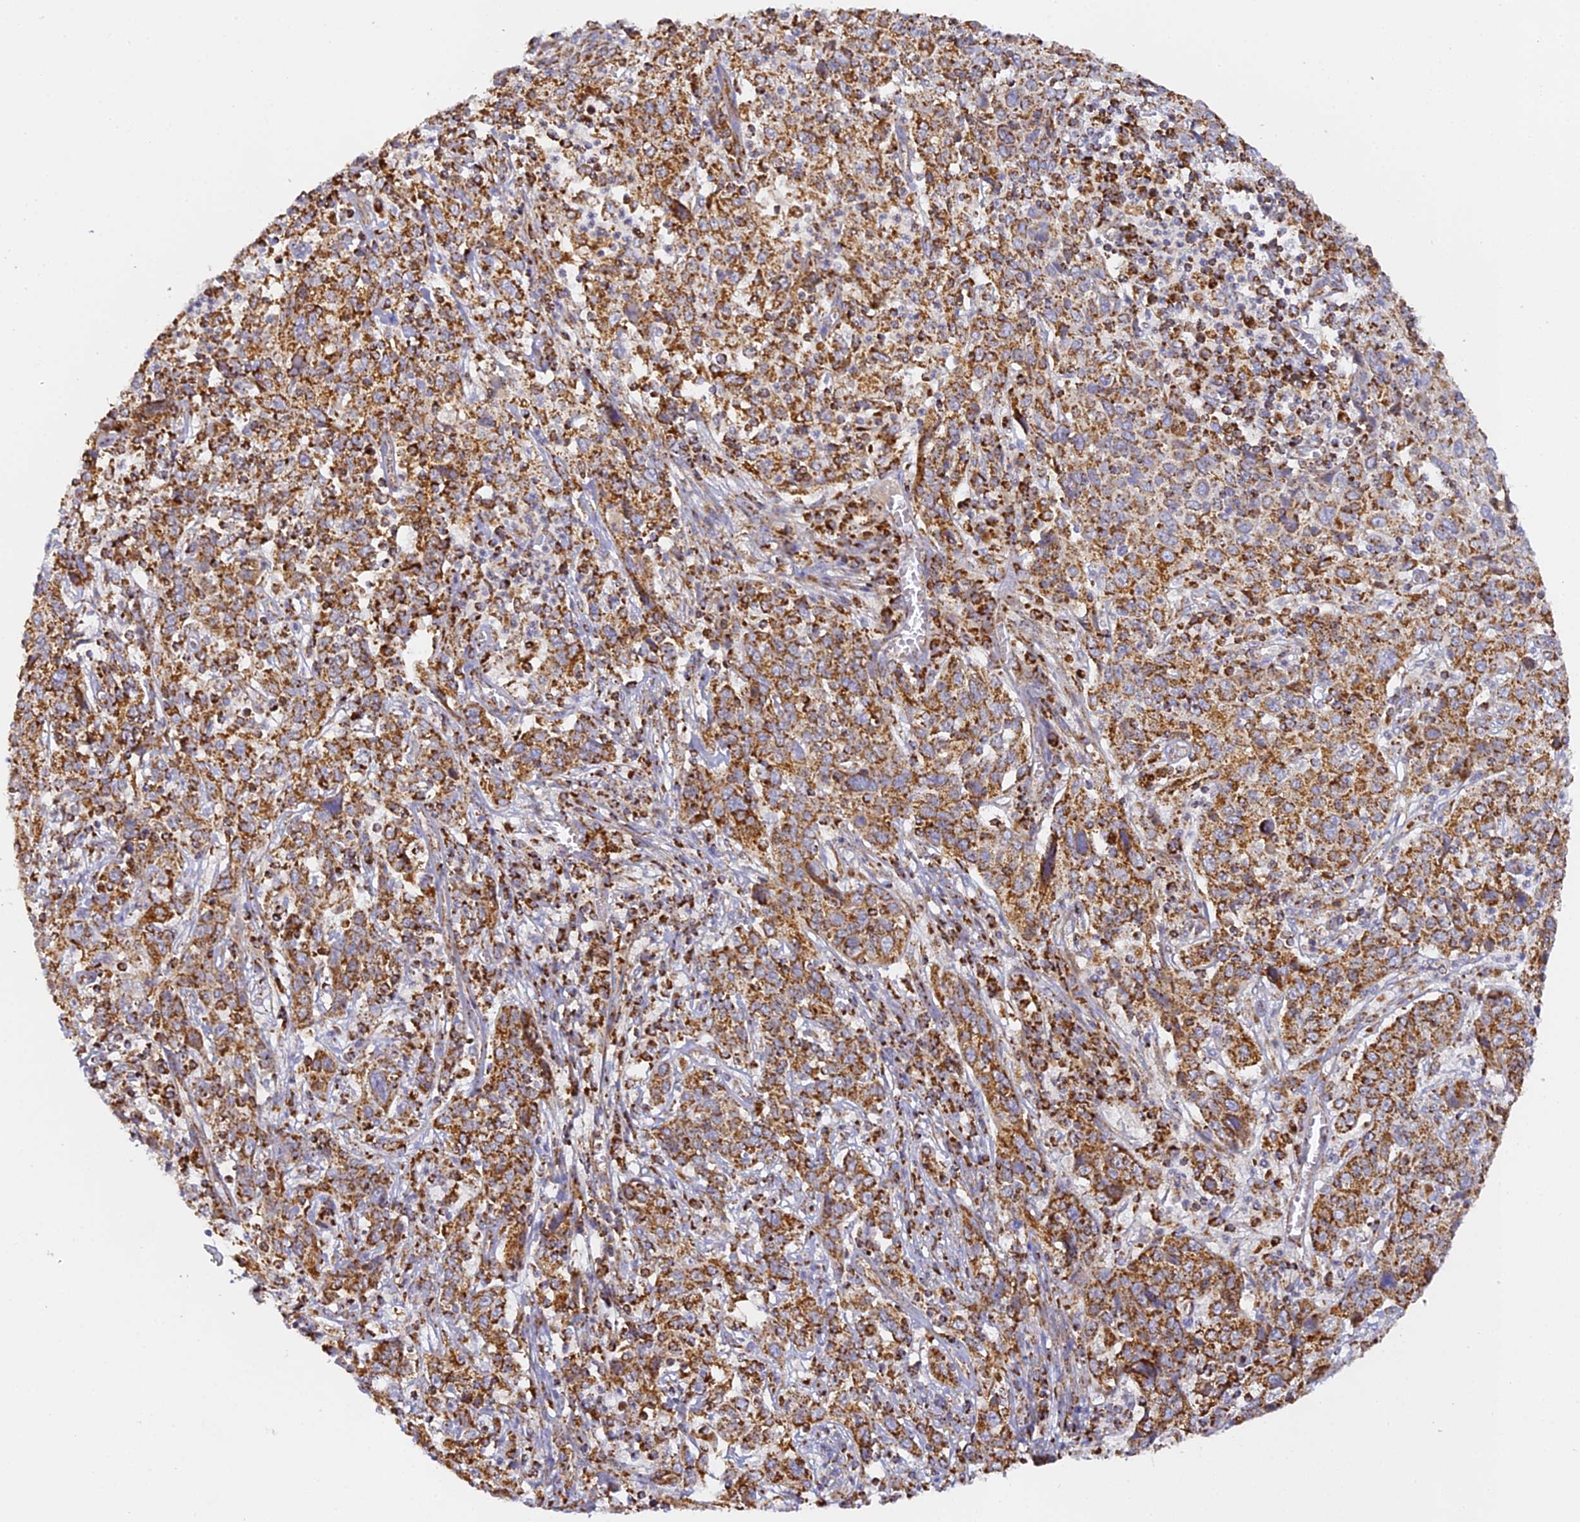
{"staining": {"intensity": "strong", "quantity": ">75%", "location": "cytoplasmic/membranous"}, "tissue": "cervical cancer", "cell_type": "Tumor cells", "image_type": "cancer", "snomed": [{"axis": "morphology", "description": "Squamous cell carcinoma, NOS"}, {"axis": "topography", "description": "Cervix"}], "caption": "Cervical squamous cell carcinoma stained with a brown dye demonstrates strong cytoplasmic/membranous positive staining in approximately >75% of tumor cells.", "gene": "DONSON", "patient": {"sex": "female", "age": 46}}